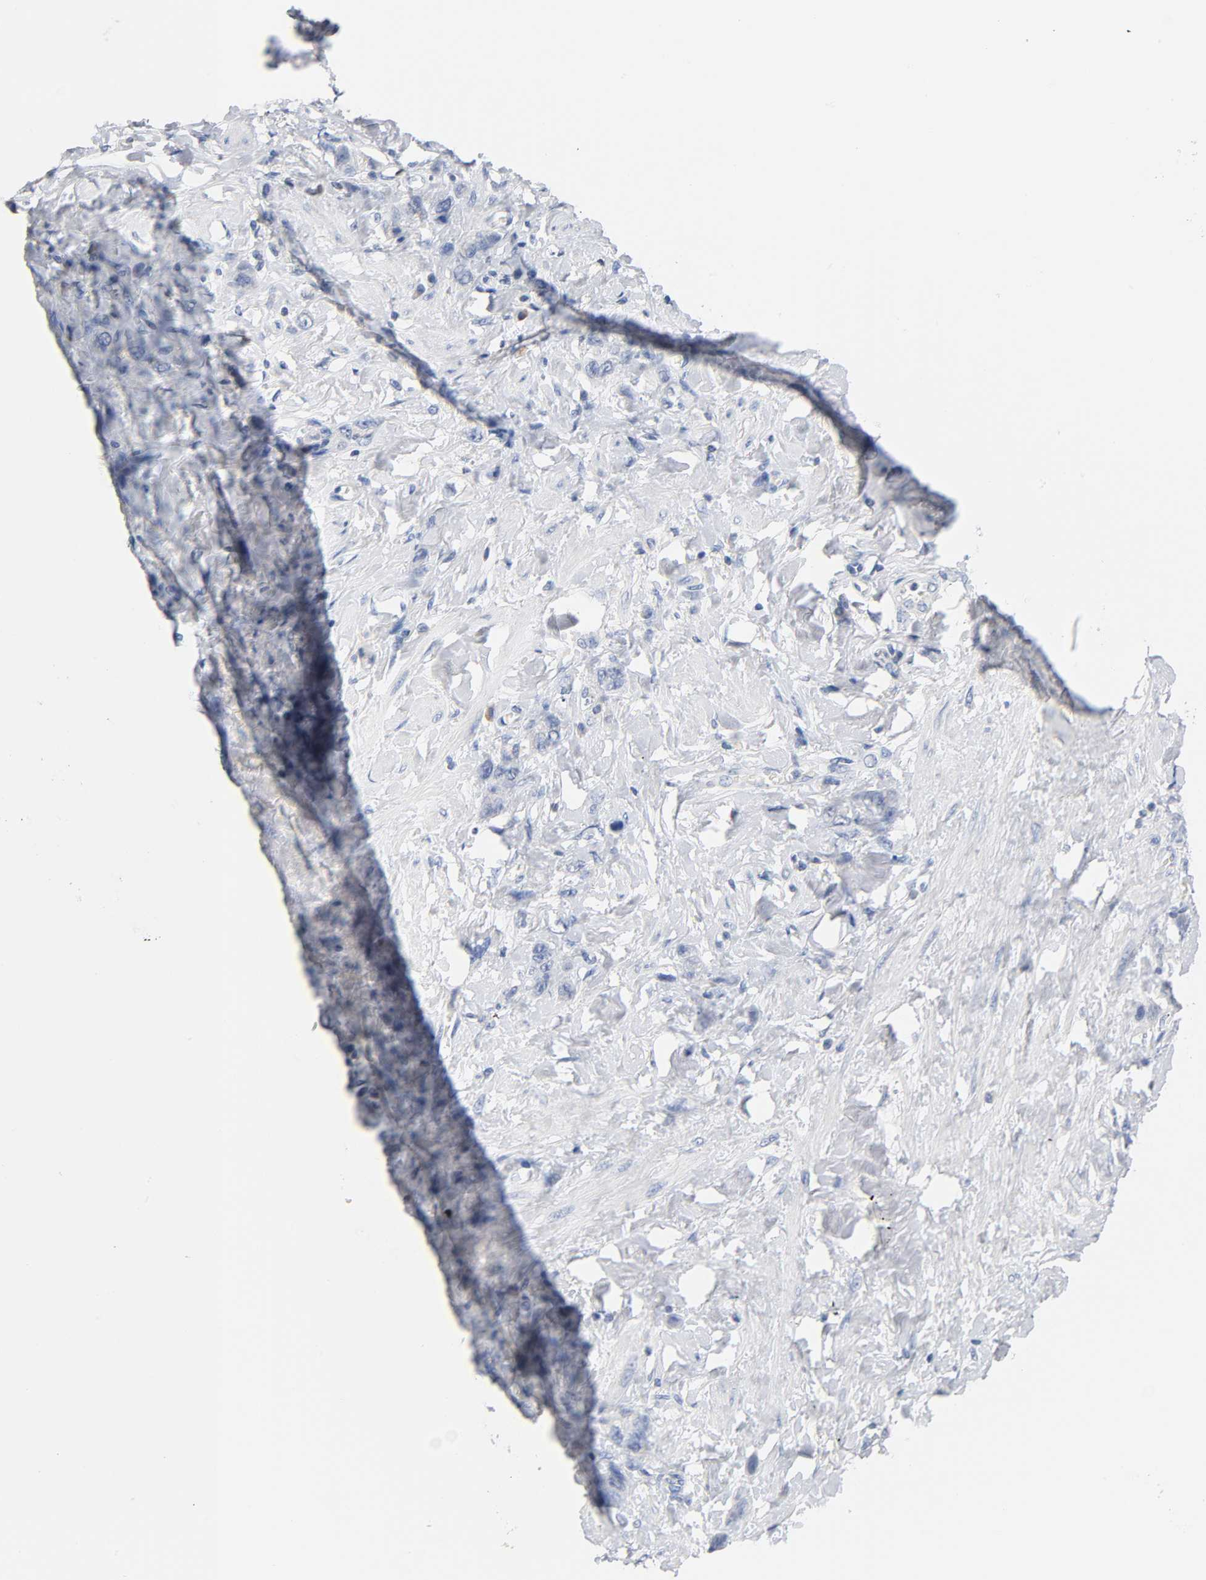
{"staining": {"intensity": "negative", "quantity": "none", "location": "none"}, "tissue": "stomach cancer", "cell_type": "Tumor cells", "image_type": "cancer", "snomed": [{"axis": "morphology", "description": "Adenocarcinoma, NOS"}, {"axis": "topography", "description": "Stomach"}], "caption": "Immunohistochemical staining of human stomach cancer reveals no significant expression in tumor cells.", "gene": "MALT1", "patient": {"sex": "male", "age": 82}}